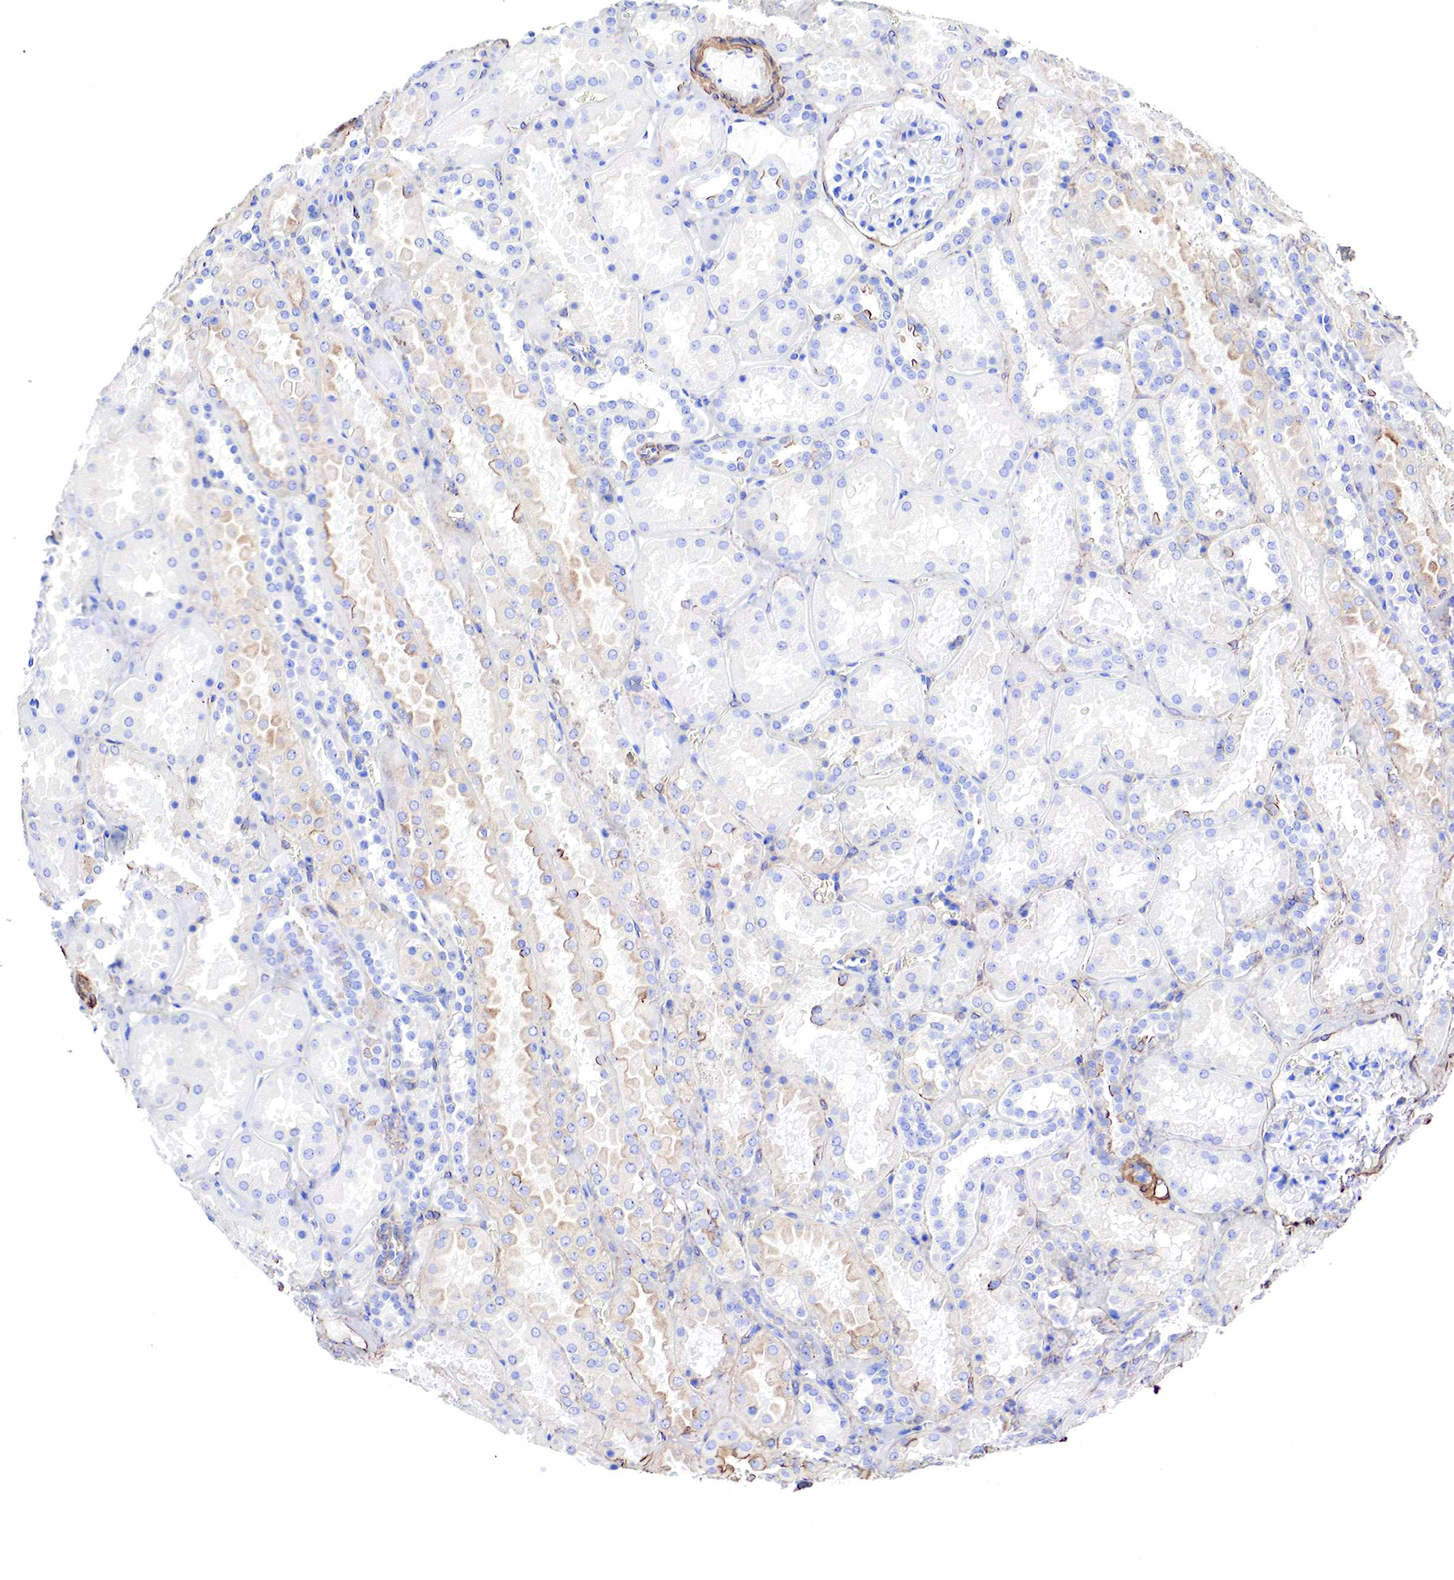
{"staining": {"intensity": "negative", "quantity": "none", "location": "none"}, "tissue": "kidney", "cell_type": "Cells in glomeruli", "image_type": "normal", "snomed": [{"axis": "morphology", "description": "Normal tissue, NOS"}, {"axis": "topography", "description": "Kidney"}], "caption": "IHC micrograph of unremarkable kidney: kidney stained with DAB (3,3'-diaminobenzidine) shows no significant protein expression in cells in glomeruli.", "gene": "TPM1", "patient": {"sex": "female", "age": 52}}